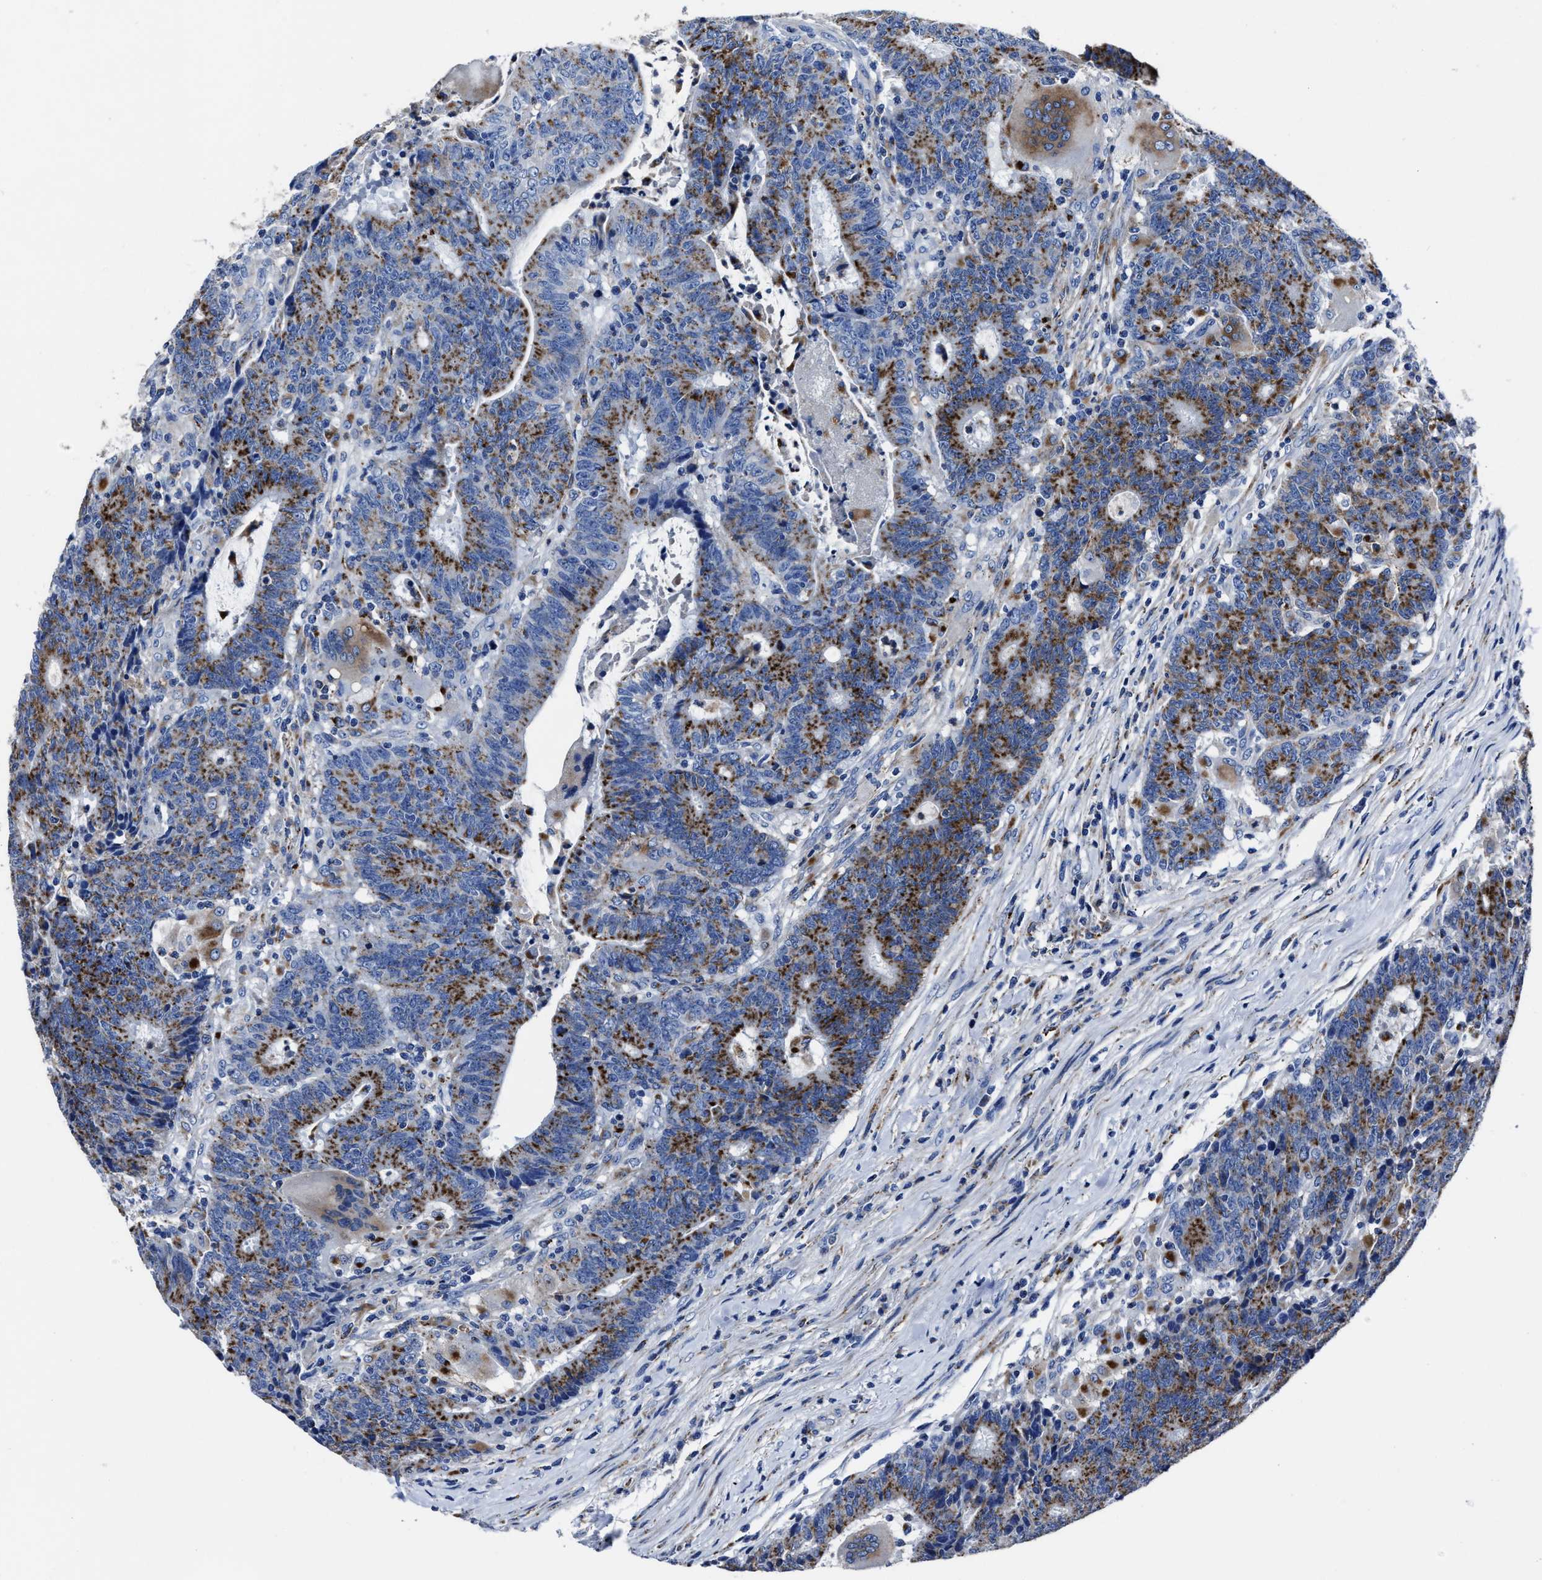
{"staining": {"intensity": "strong", "quantity": ">75%", "location": "cytoplasmic/membranous"}, "tissue": "colorectal cancer", "cell_type": "Tumor cells", "image_type": "cancer", "snomed": [{"axis": "morphology", "description": "Normal tissue, NOS"}, {"axis": "morphology", "description": "Adenocarcinoma, NOS"}, {"axis": "topography", "description": "Colon"}], "caption": "IHC staining of colorectal cancer, which displays high levels of strong cytoplasmic/membranous staining in about >75% of tumor cells indicating strong cytoplasmic/membranous protein expression. The staining was performed using DAB (brown) for protein detection and nuclei were counterstained in hematoxylin (blue).", "gene": "LAMTOR4", "patient": {"sex": "female", "age": 75}}